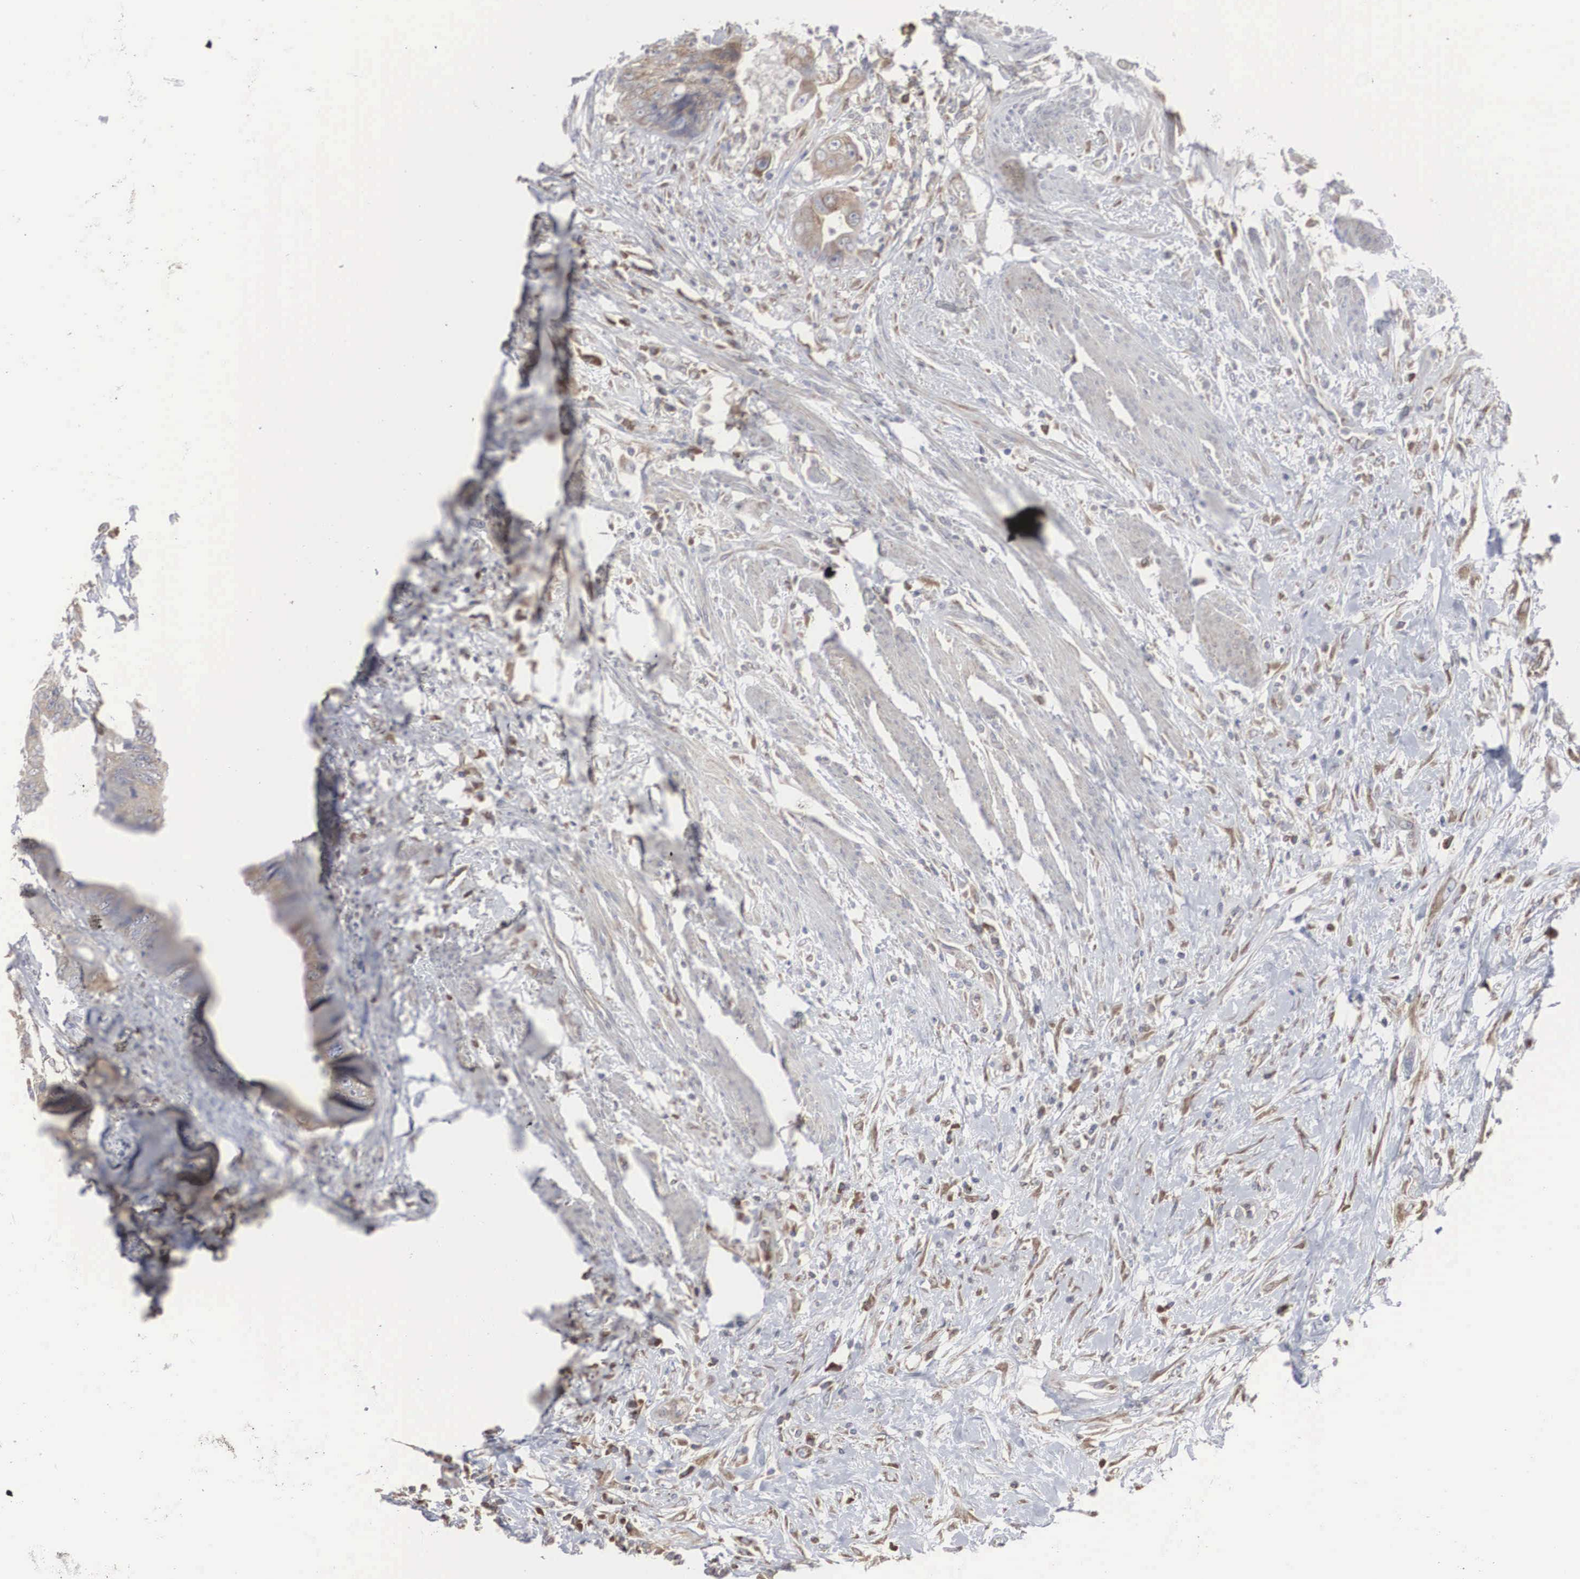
{"staining": {"intensity": "weak", "quantity": "25%-75%", "location": "cytoplasmic/membranous"}, "tissue": "colorectal cancer", "cell_type": "Tumor cells", "image_type": "cancer", "snomed": [{"axis": "morphology", "description": "Adenocarcinoma, NOS"}, {"axis": "topography", "description": "Rectum"}], "caption": "High-power microscopy captured an immunohistochemistry histopathology image of adenocarcinoma (colorectal), revealing weak cytoplasmic/membranous expression in about 25%-75% of tumor cells.", "gene": "MIA2", "patient": {"sex": "female", "age": 65}}